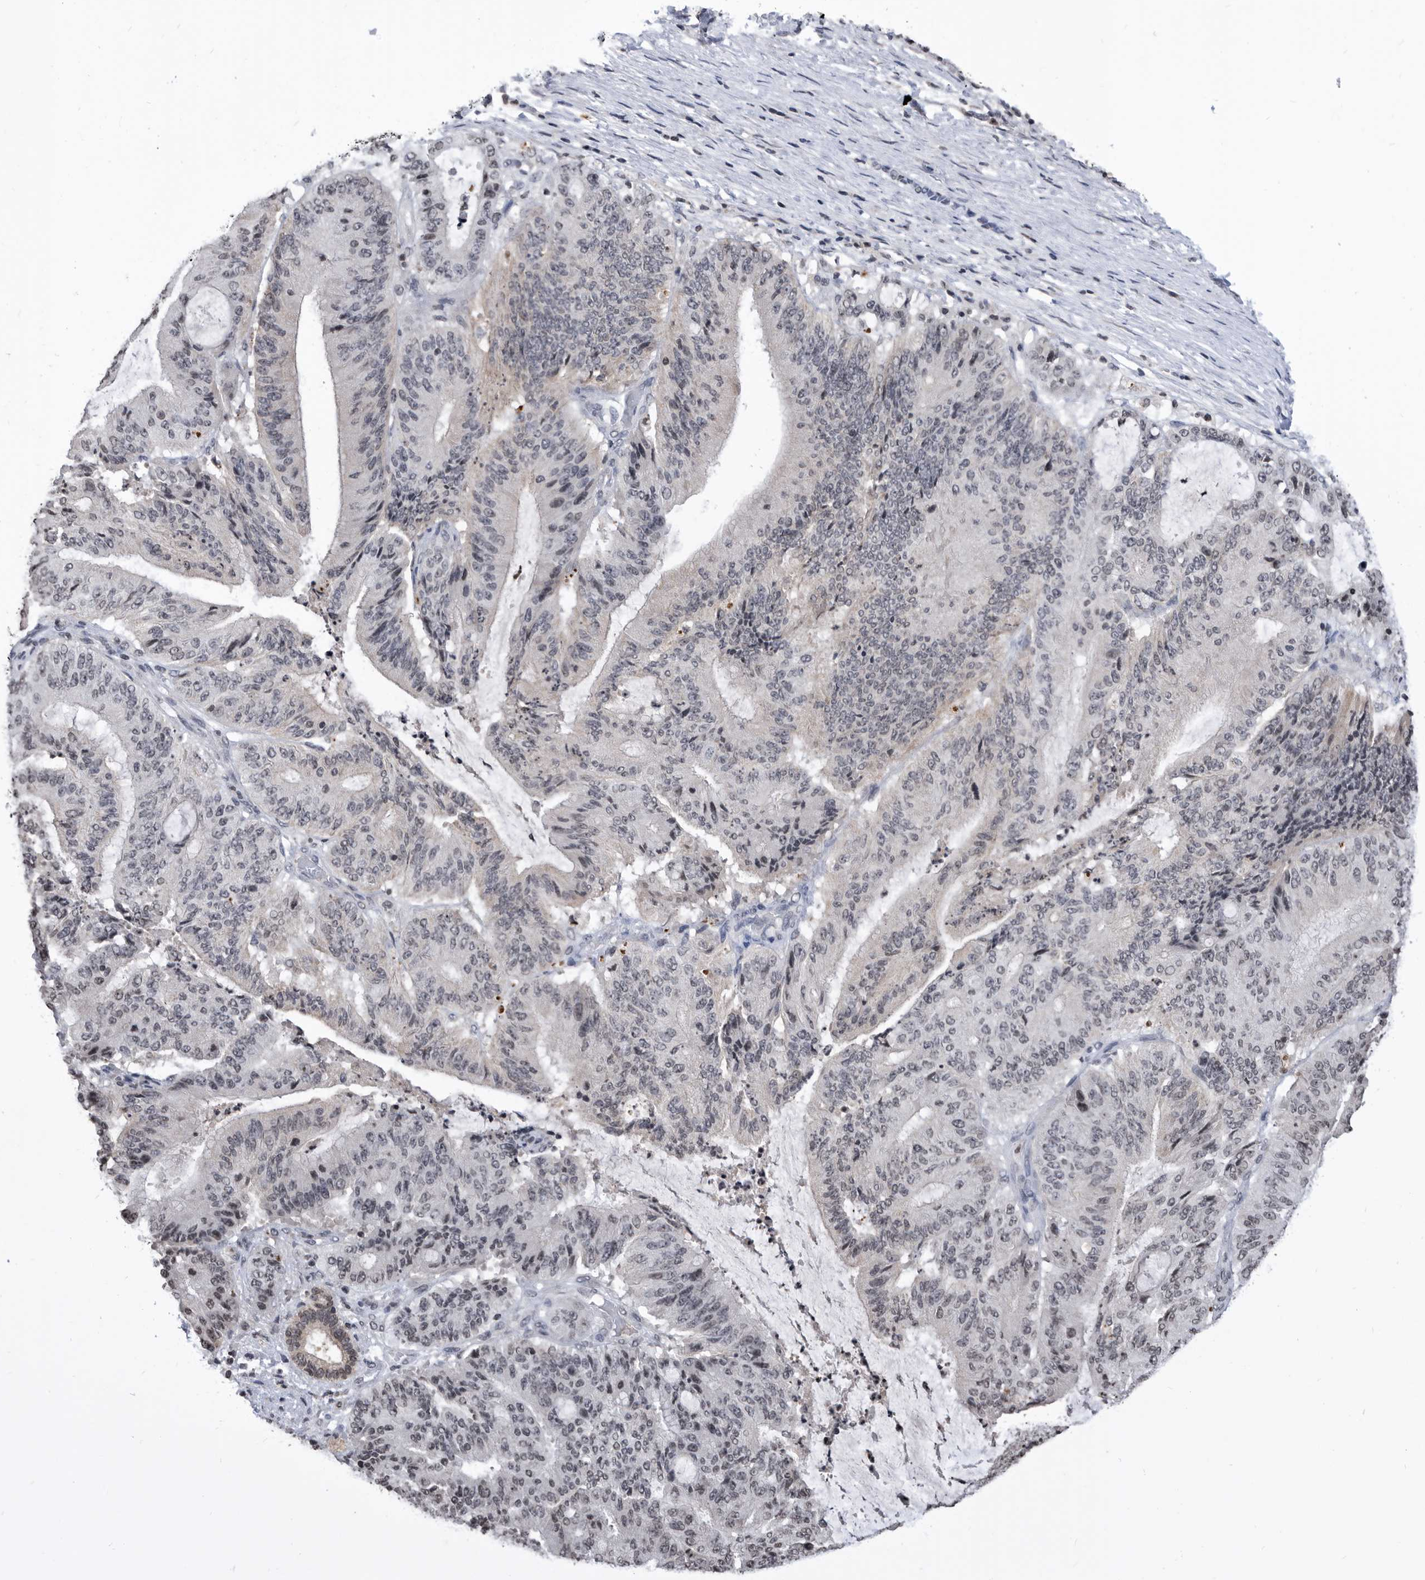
{"staining": {"intensity": "weak", "quantity": "<25%", "location": "nuclear"}, "tissue": "liver cancer", "cell_type": "Tumor cells", "image_type": "cancer", "snomed": [{"axis": "morphology", "description": "Normal tissue, NOS"}, {"axis": "morphology", "description": "Cholangiocarcinoma"}, {"axis": "topography", "description": "Liver"}, {"axis": "topography", "description": "Peripheral nerve tissue"}], "caption": "A high-resolution histopathology image shows IHC staining of liver cholangiocarcinoma, which displays no significant expression in tumor cells. Brightfield microscopy of IHC stained with DAB (brown) and hematoxylin (blue), captured at high magnification.", "gene": "TSTD1", "patient": {"sex": "female", "age": 73}}